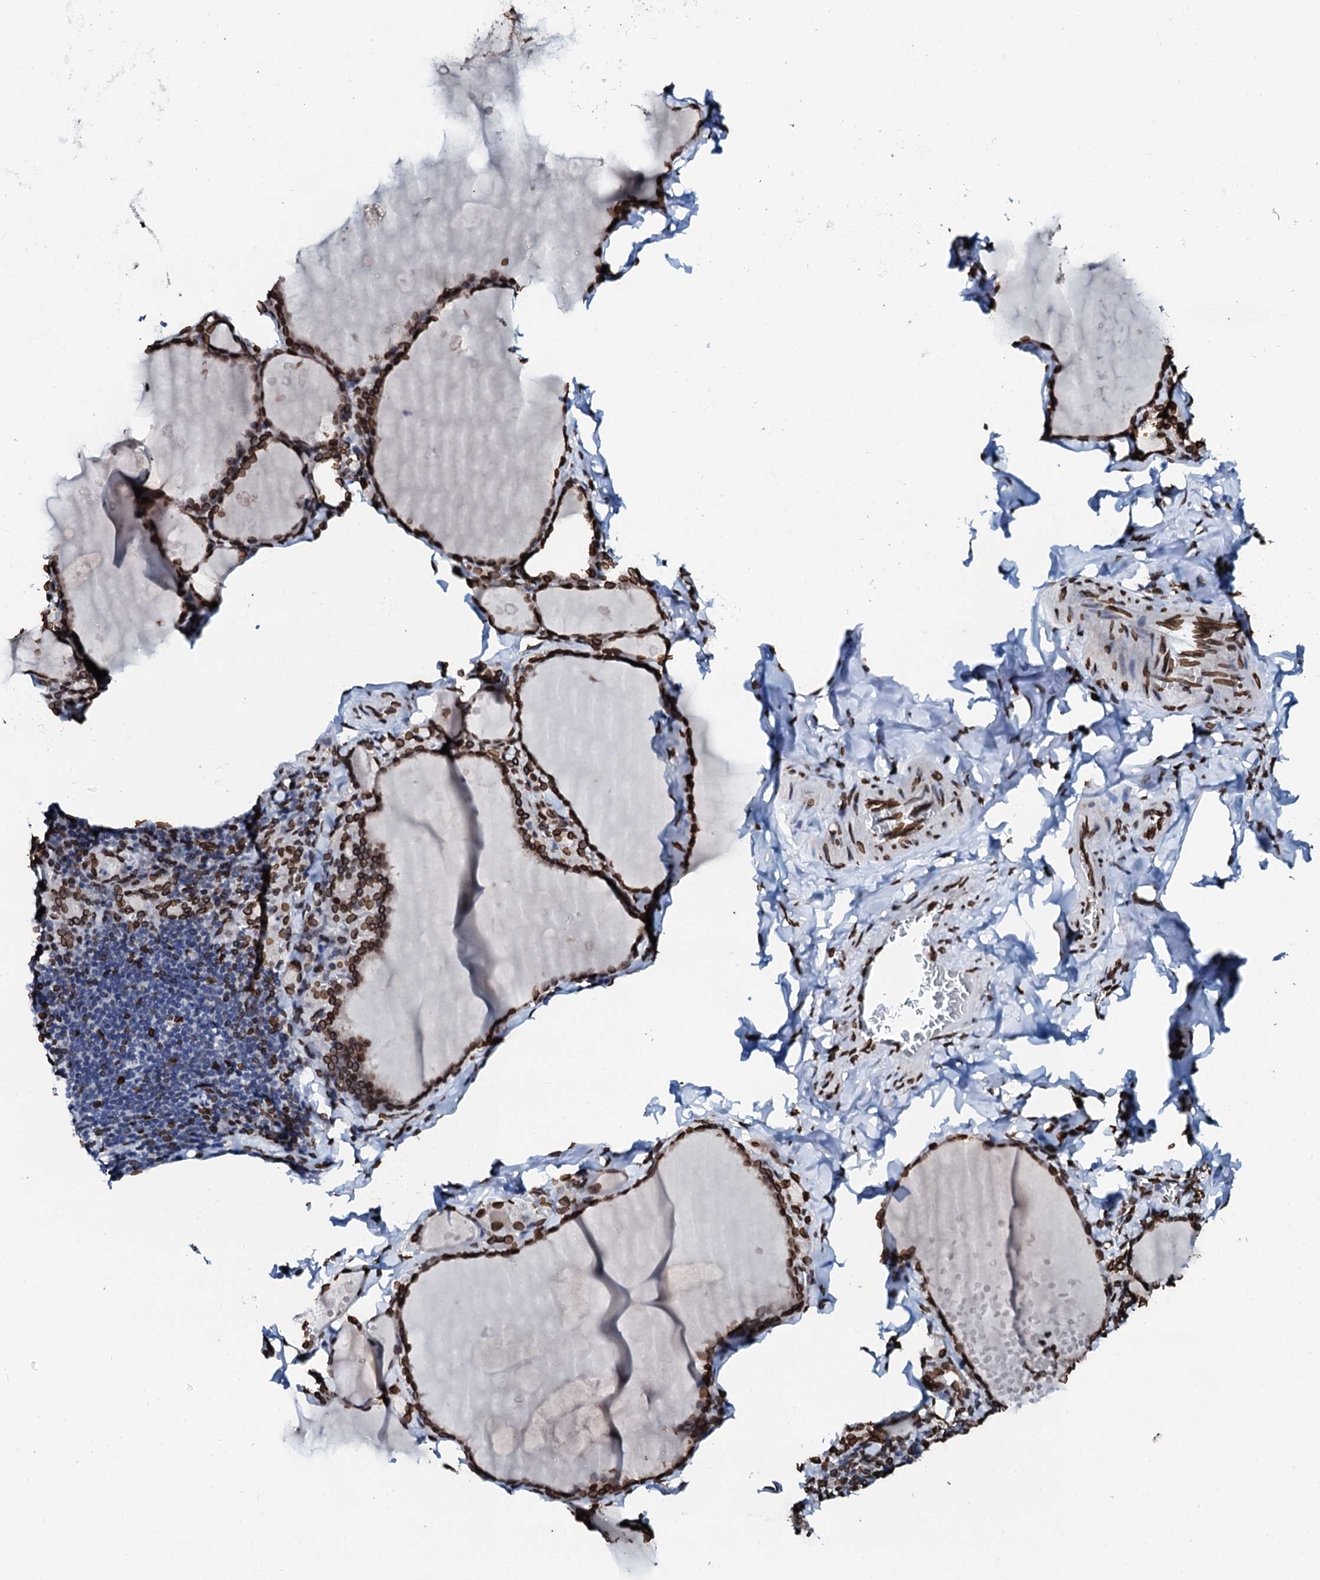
{"staining": {"intensity": "strong", "quantity": ">75%", "location": "nuclear"}, "tissue": "thyroid gland", "cell_type": "Glandular cells", "image_type": "normal", "snomed": [{"axis": "morphology", "description": "Normal tissue, NOS"}, {"axis": "topography", "description": "Thyroid gland"}], "caption": "The photomicrograph demonstrates immunohistochemical staining of benign thyroid gland. There is strong nuclear staining is identified in about >75% of glandular cells. Using DAB (3,3'-diaminobenzidine) (brown) and hematoxylin (blue) stains, captured at high magnification using brightfield microscopy.", "gene": "KATNAL2", "patient": {"sex": "male", "age": 56}}